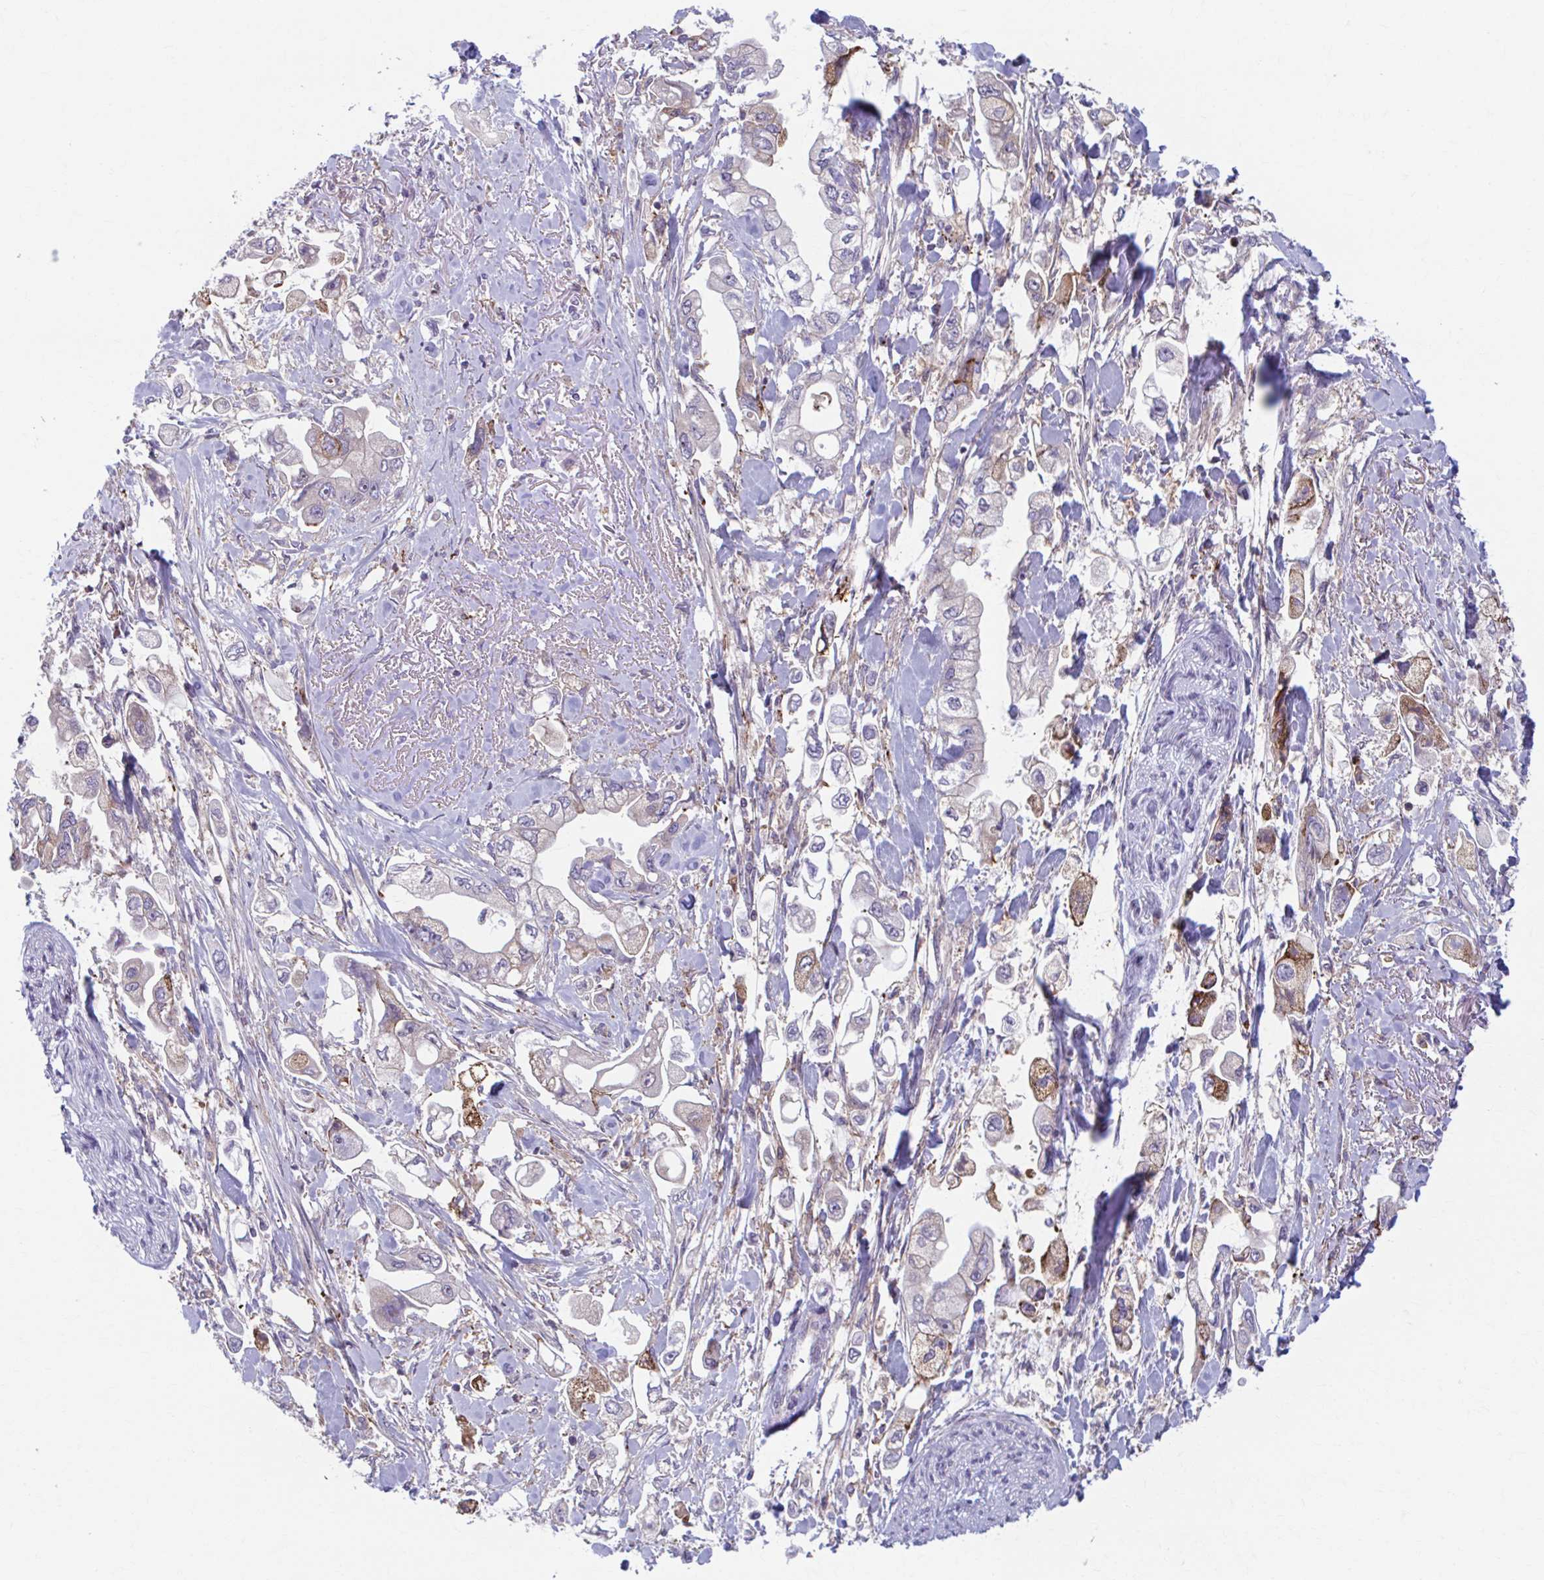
{"staining": {"intensity": "negative", "quantity": "none", "location": "none"}, "tissue": "stomach cancer", "cell_type": "Tumor cells", "image_type": "cancer", "snomed": [{"axis": "morphology", "description": "Adenocarcinoma, NOS"}, {"axis": "topography", "description": "Stomach"}], "caption": "The photomicrograph reveals no staining of tumor cells in stomach adenocarcinoma. Brightfield microscopy of IHC stained with DAB (3,3'-diaminobenzidine) (brown) and hematoxylin (blue), captured at high magnification.", "gene": "ADAT3", "patient": {"sex": "male", "age": 62}}